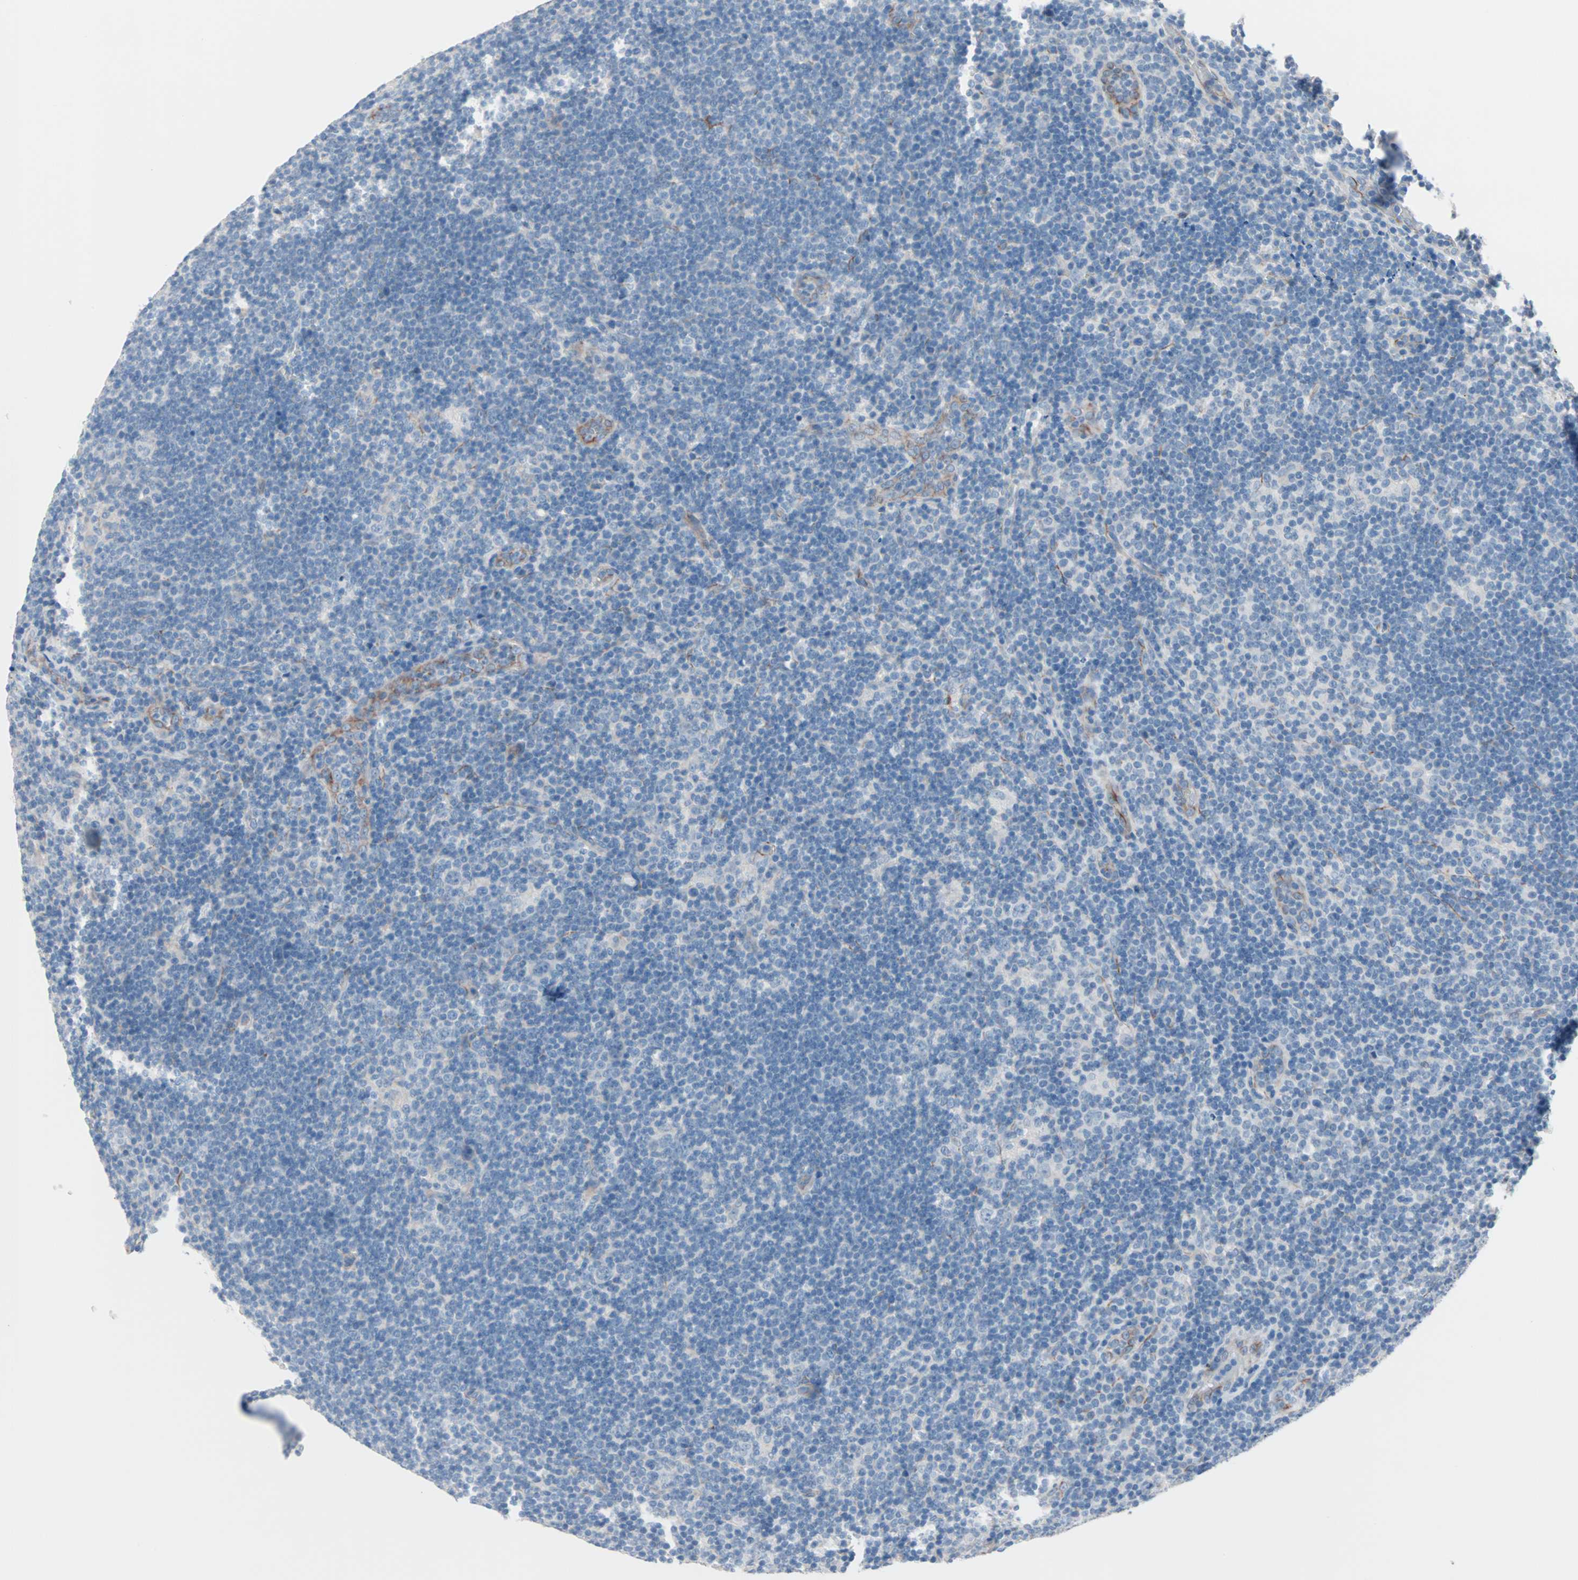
{"staining": {"intensity": "negative", "quantity": "none", "location": "none"}, "tissue": "lymphoma", "cell_type": "Tumor cells", "image_type": "cancer", "snomed": [{"axis": "morphology", "description": "Hodgkin's disease, NOS"}, {"axis": "topography", "description": "Lymph node"}], "caption": "Immunohistochemistry (IHC) of lymphoma demonstrates no staining in tumor cells.", "gene": "ULBP1", "patient": {"sex": "female", "age": 57}}